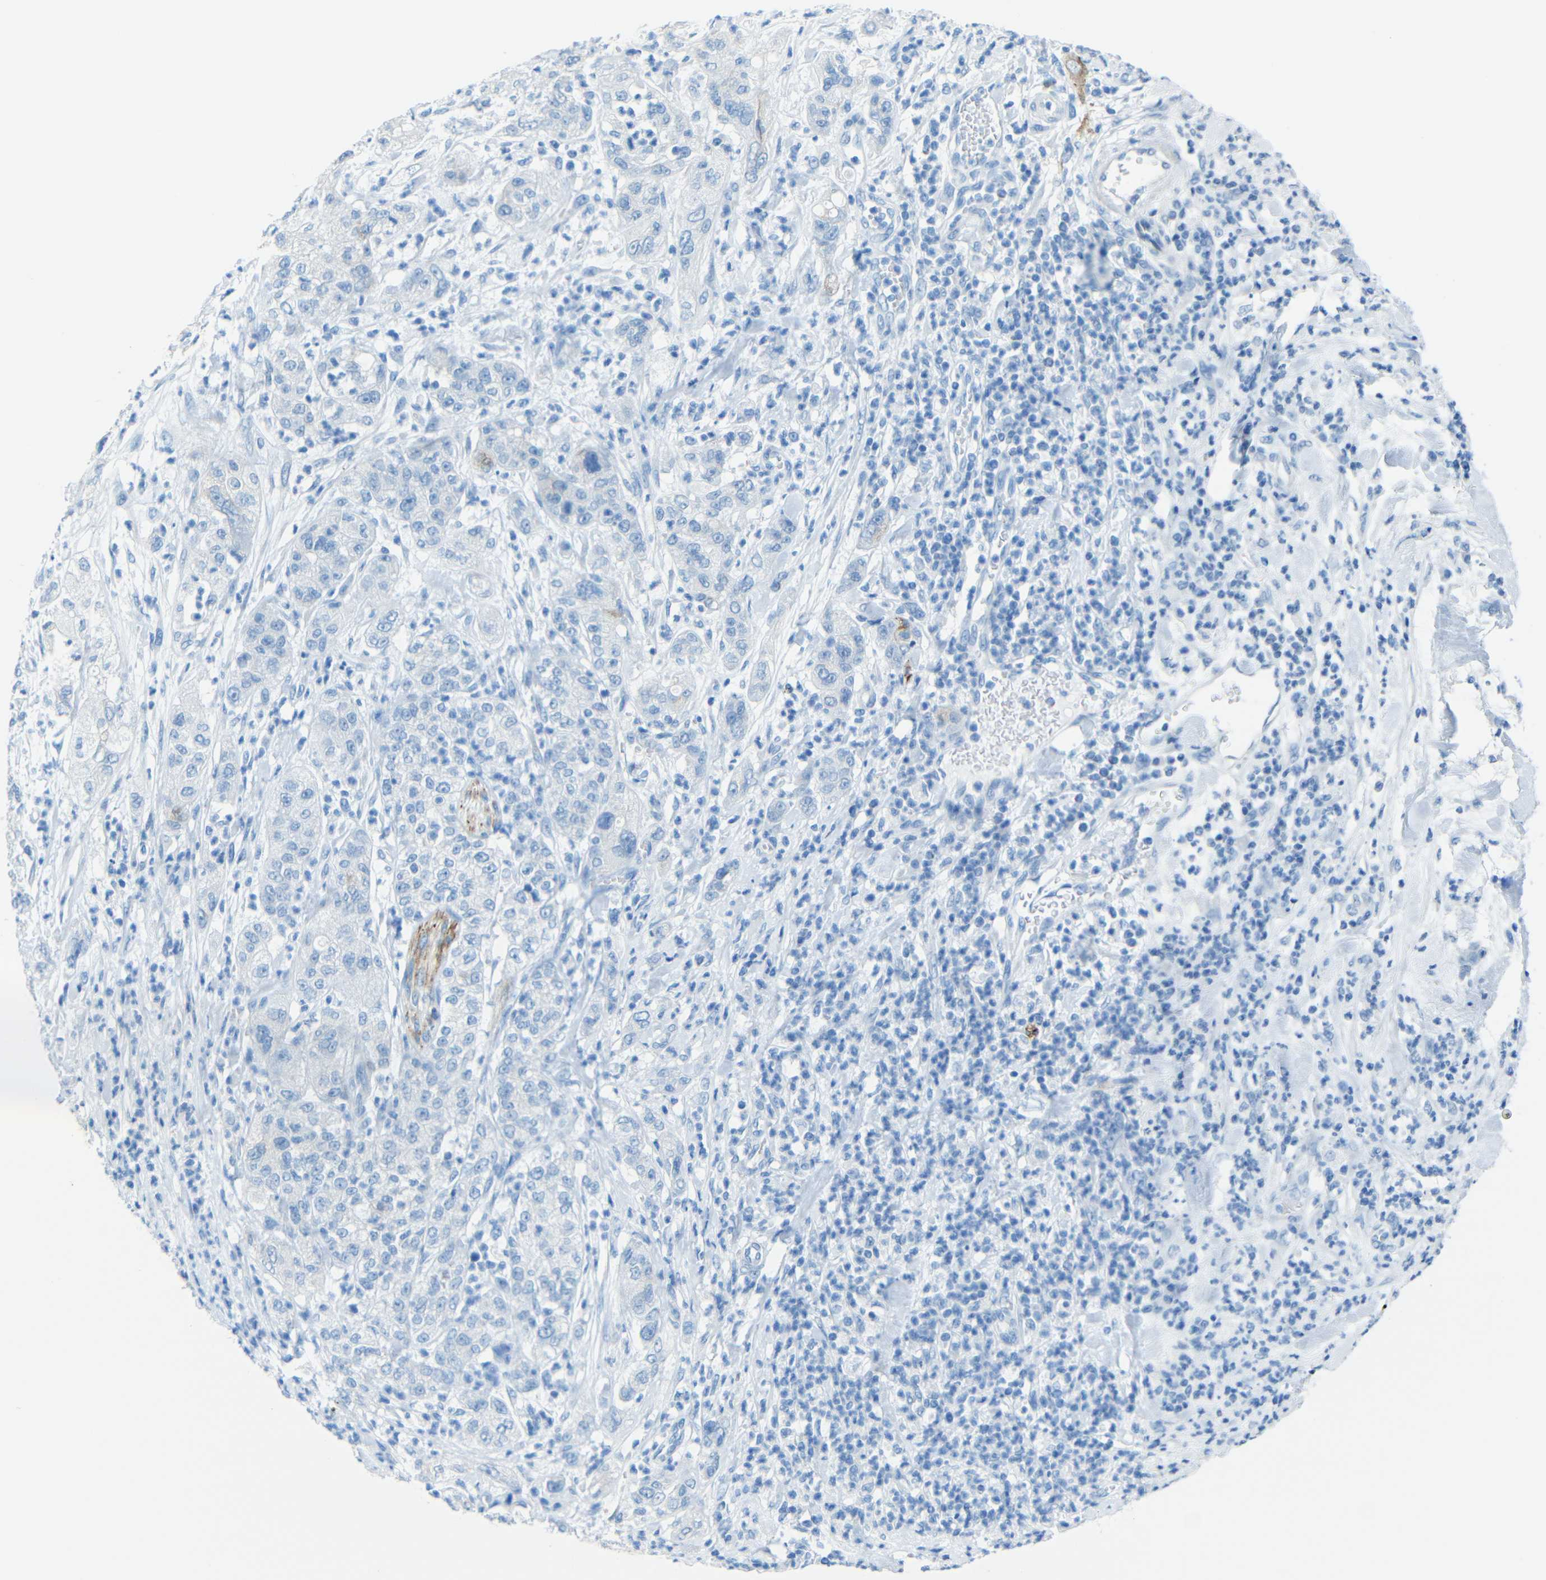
{"staining": {"intensity": "negative", "quantity": "none", "location": "none"}, "tissue": "pancreatic cancer", "cell_type": "Tumor cells", "image_type": "cancer", "snomed": [{"axis": "morphology", "description": "Adenocarcinoma, NOS"}, {"axis": "topography", "description": "Pancreas"}], "caption": "An immunohistochemistry micrograph of pancreatic cancer (adenocarcinoma) is shown. There is no staining in tumor cells of pancreatic cancer (adenocarcinoma).", "gene": "TUBB4B", "patient": {"sex": "female", "age": 78}}